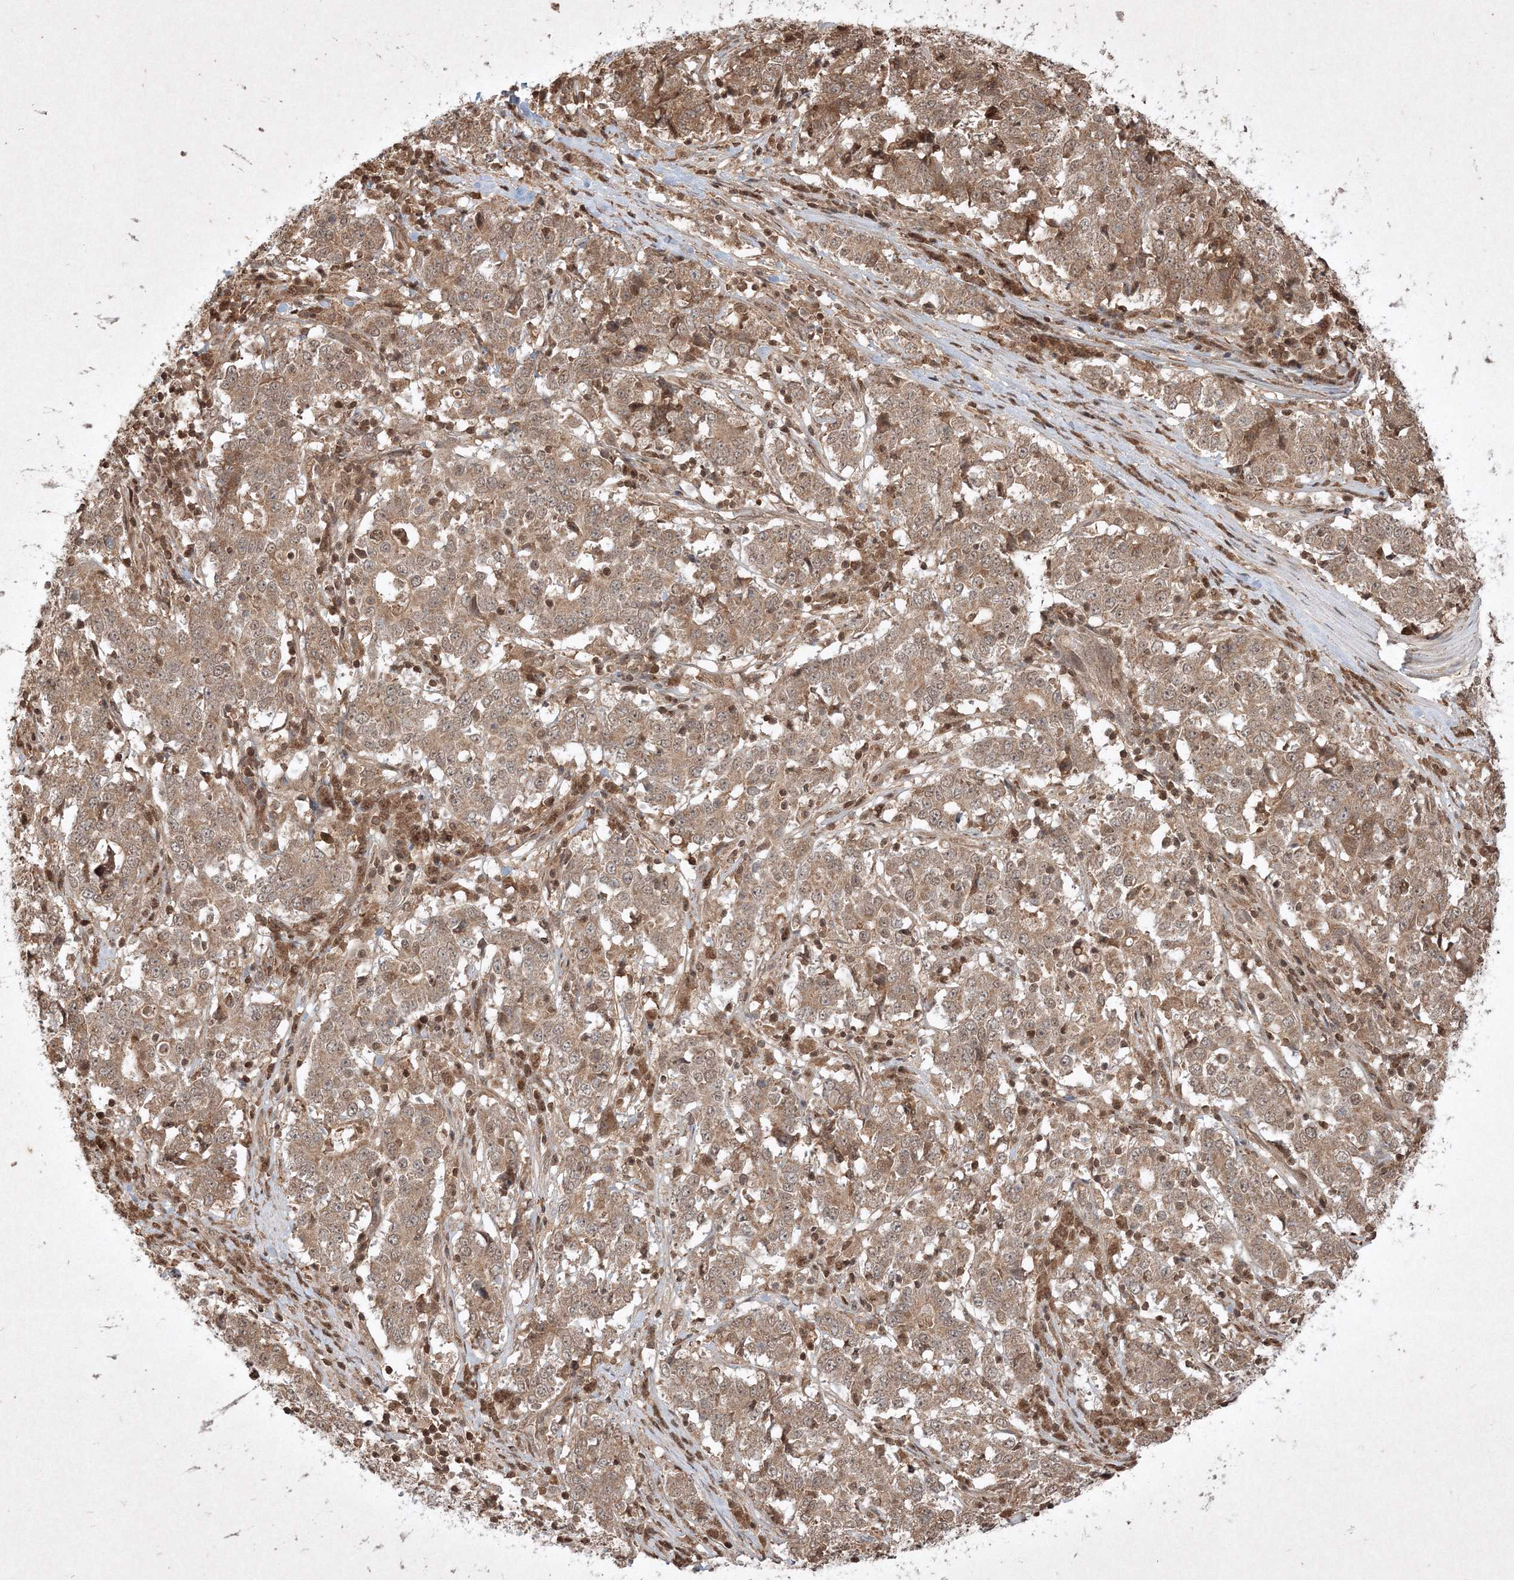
{"staining": {"intensity": "moderate", "quantity": ">75%", "location": "cytoplasmic/membranous"}, "tissue": "stomach cancer", "cell_type": "Tumor cells", "image_type": "cancer", "snomed": [{"axis": "morphology", "description": "Adenocarcinoma, NOS"}, {"axis": "topography", "description": "Stomach"}], "caption": "IHC staining of stomach cancer (adenocarcinoma), which shows medium levels of moderate cytoplasmic/membranous expression in approximately >75% of tumor cells indicating moderate cytoplasmic/membranous protein positivity. The staining was performed using DAB (brown) for protein detection and nuclei were counterstained in hematoxylin (blue).", "gene": "PLTP", "patient": {"sex": "male", "age": 59}}